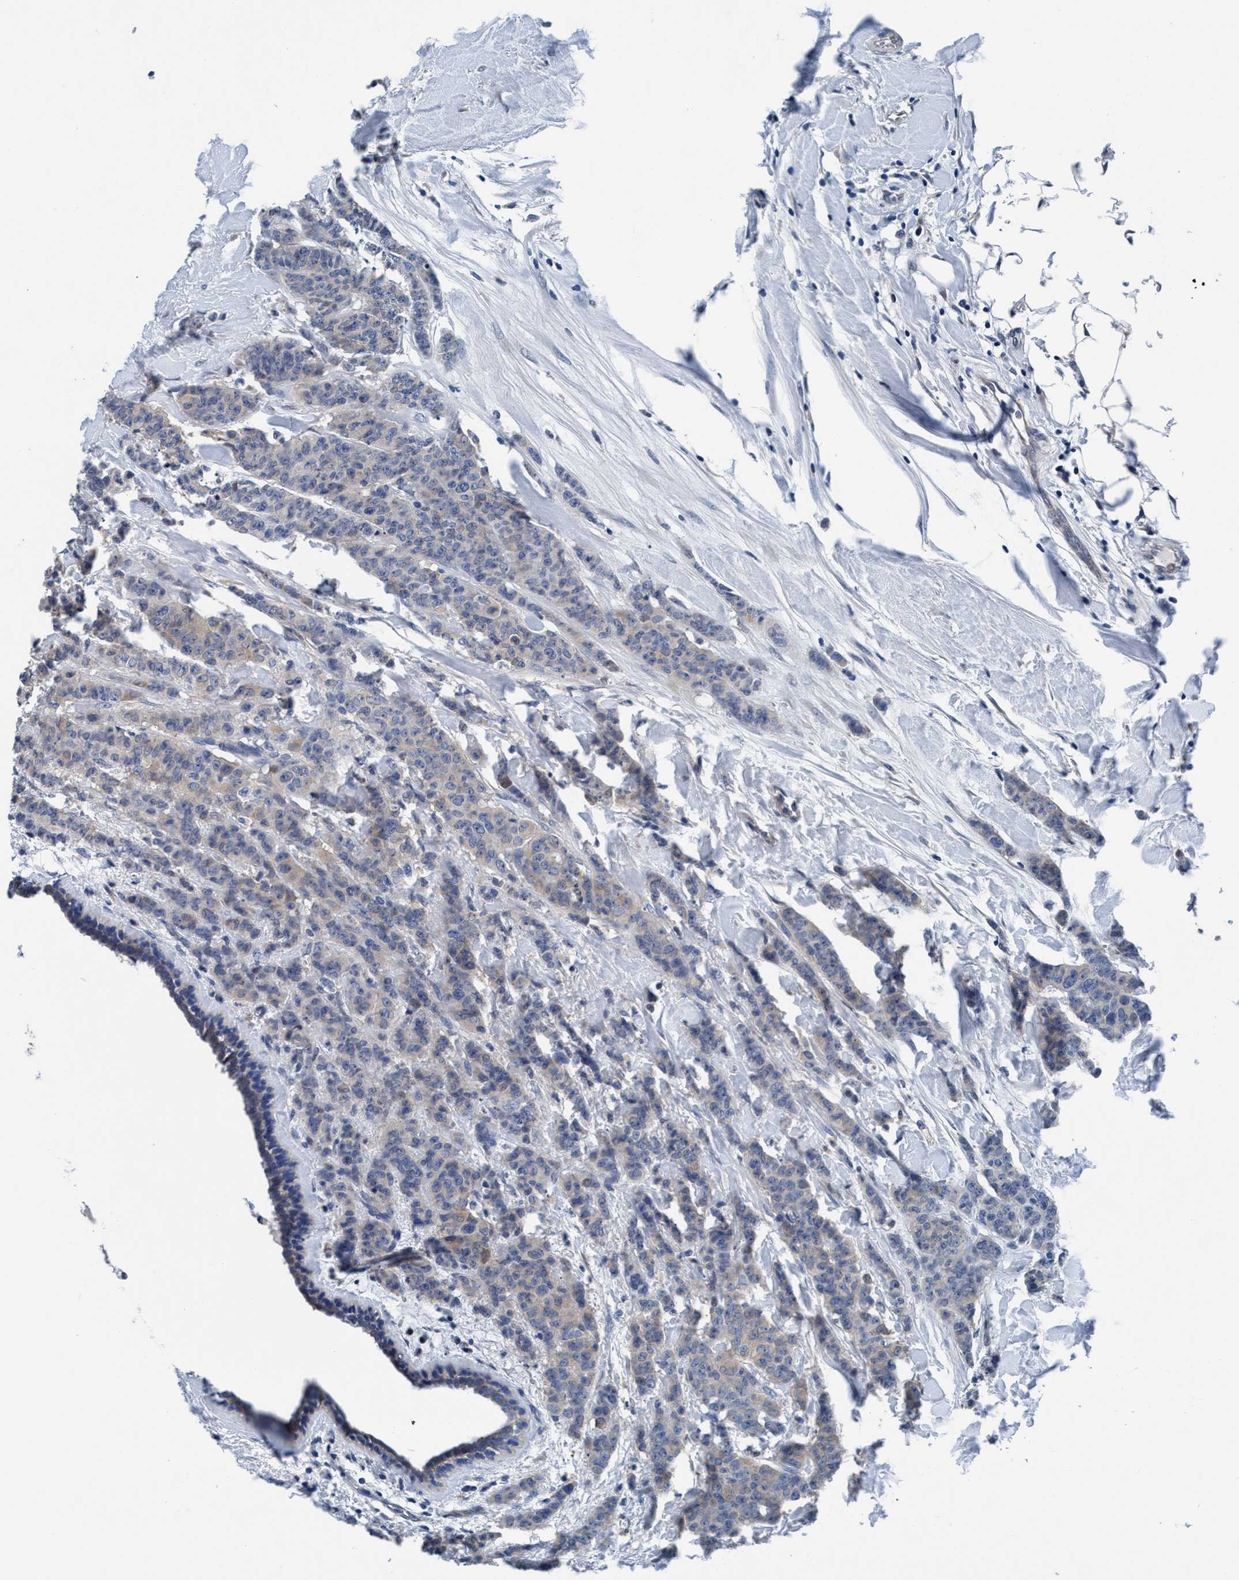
{"staining": {"intensity": "weak", "quantity": "25%-75%", "location": "cytoplasmic/membranous"}, "tissue": "breast cancer", "cell_type": "Tumor cells", "image_type": "cancer", "snomed": [{"axis": "morphology", "description": "Normal tissue, NOS"}, {"axis": "morphology", "description": "Duct carcinoma"}, {"axis": "topography", "description": "Breast"}], "caption": "The image displays immunohistochemical staining of breast intraductal carcinoma. There is weak cytoplasmic/membranous positivity is seen in approximately 25%-75% of tumor cells.", "gene": "TMEM94", "patient": {"sex": "female", "age": 40}}